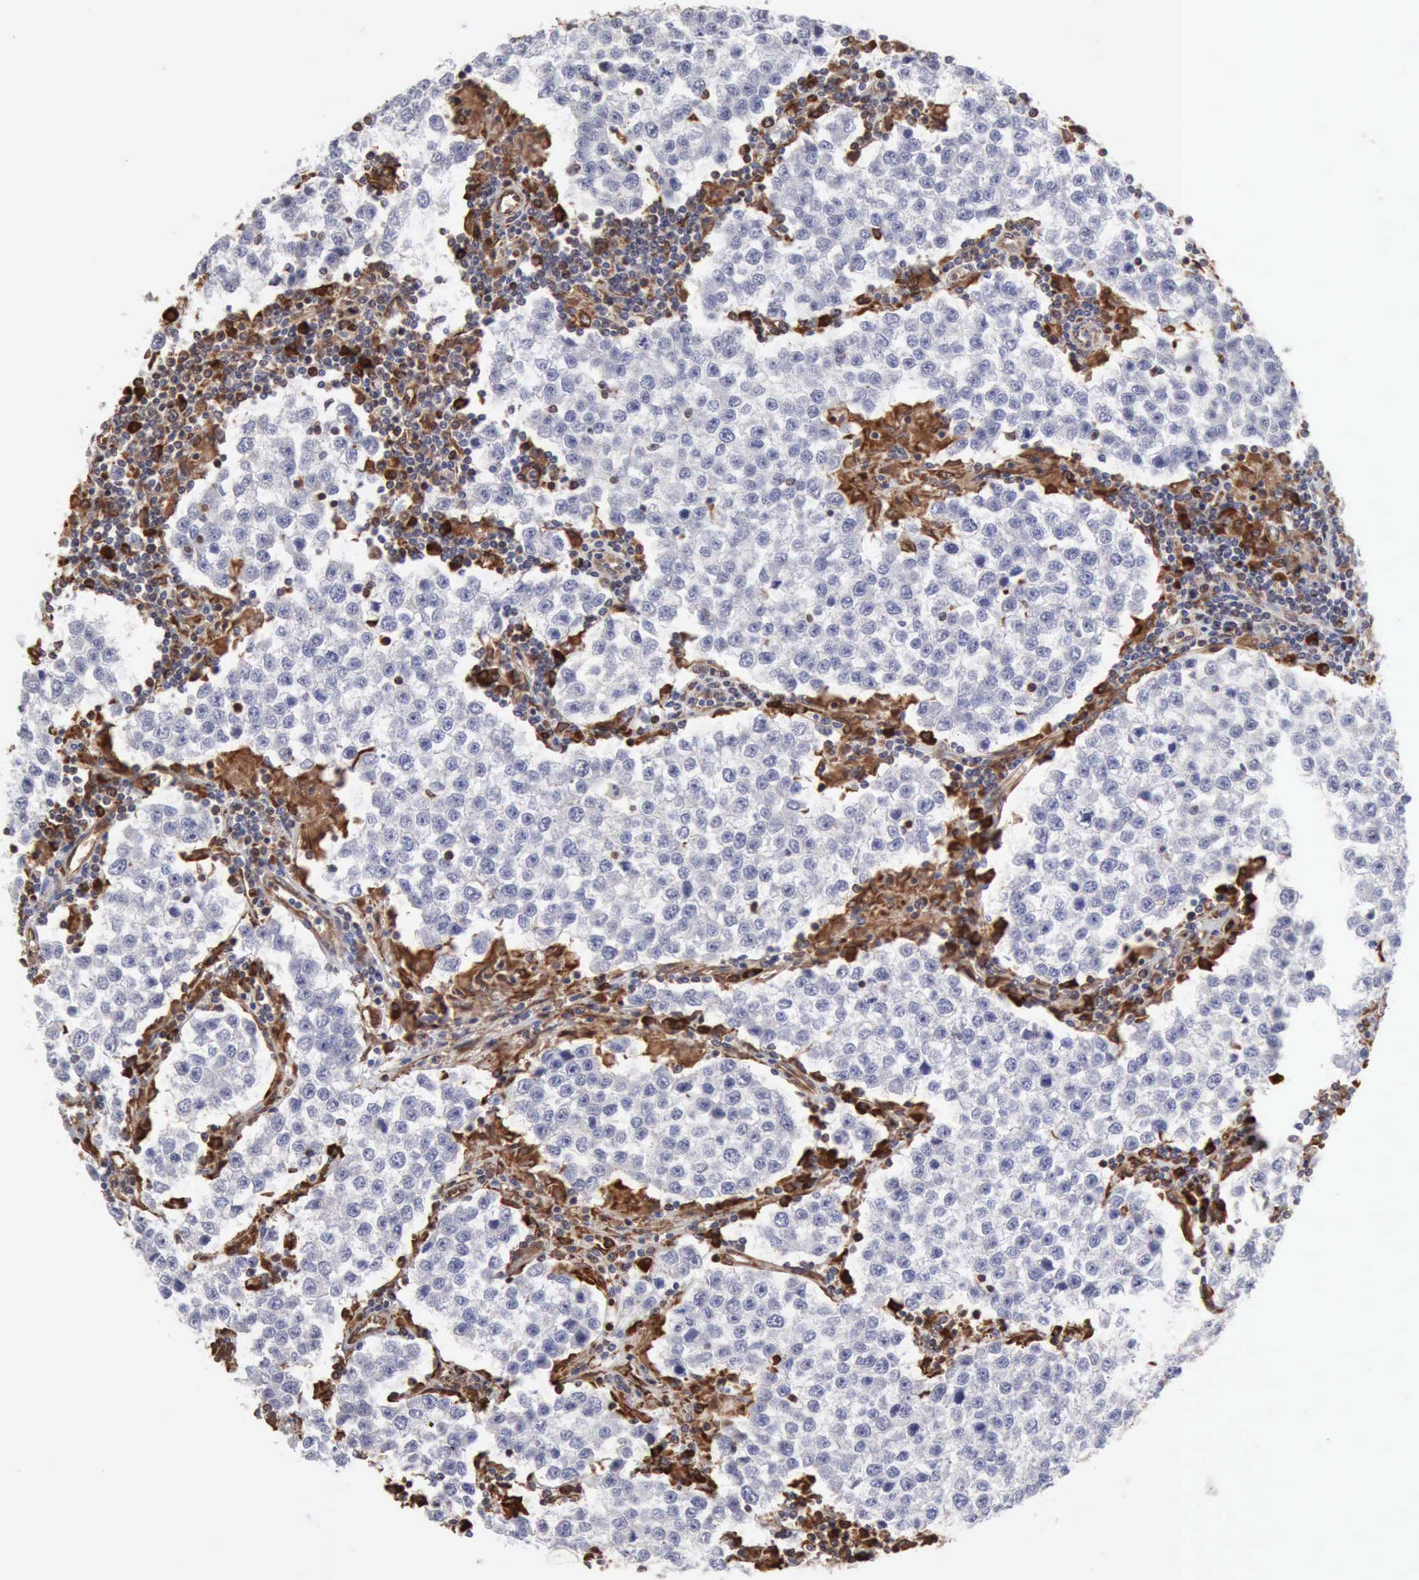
{"staining": {"intensity": "negative", "quantity": "none", "location": "none"}, "tissue": "testis cancer", "cell_type": "Tumor cells", "image_type": "cancer", "snomed": [{"axis": "morphology", "description": "Seminoma, NOS"}, {"axis": "topography", "description": "Testis"}], "caption": "The micrograph reveals no significant positivity in tumor cells of testis seminoma.", "gene": "APOL2", "patient": {"sex": "male", "age": 36}}